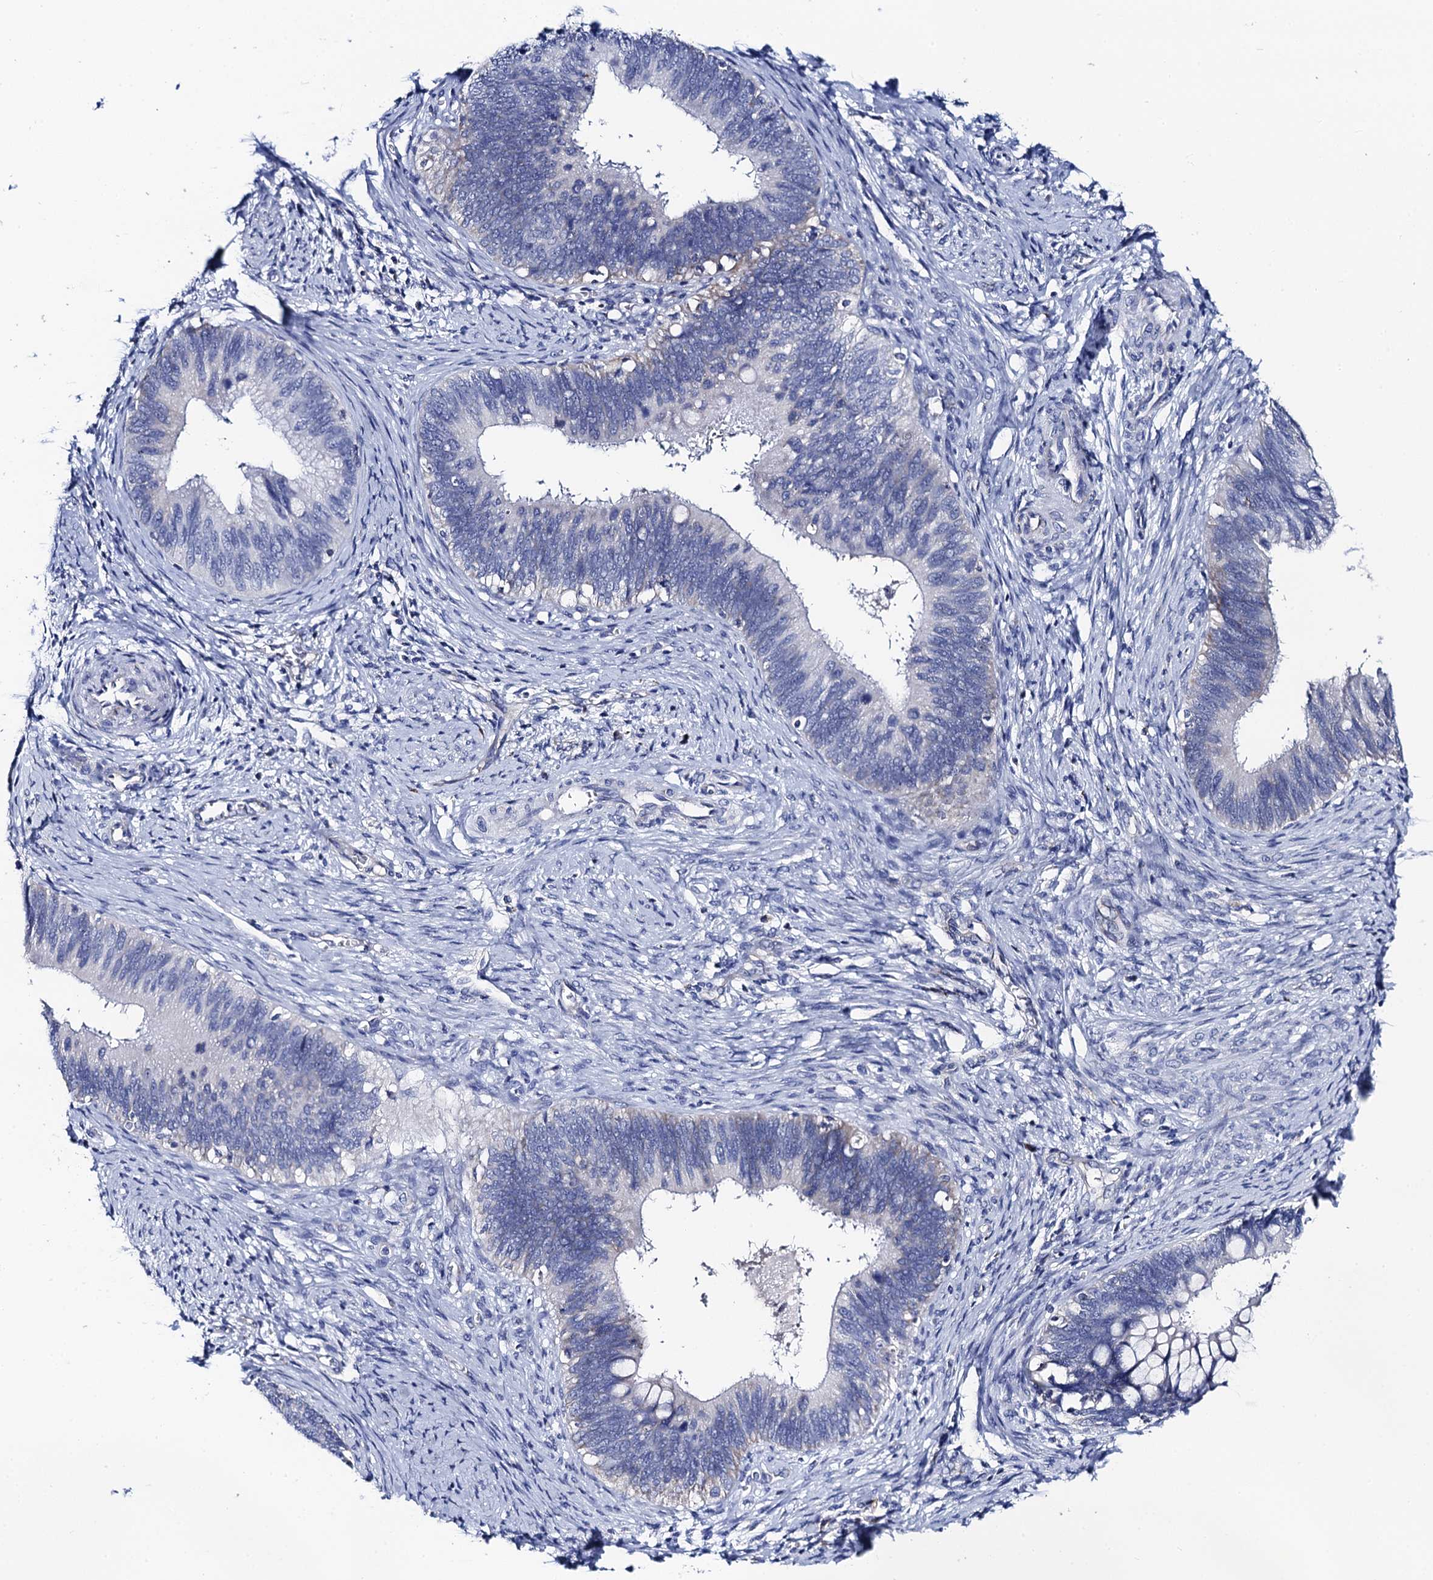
{"staining": {"intensity": "negative", "quantity": "none", "location": "none"}, "tissue": "cervical cancer", "cell_type": "Tumor cells", "image_type": "cancer", "snomed": [{"axis": "morphology", "description": "Adenocarcinoma, NOS"}, {"axis": "topography", "description": "Cervix"}], "caption": "High magnification brightfield microscopy of cervical cancer stained with DAB (brown) and counterstained with hematoxylin (blue): tumor cells show no significant staining.", "gene": "ACADSB", "patient": {"sex": "female", "age": 42}}